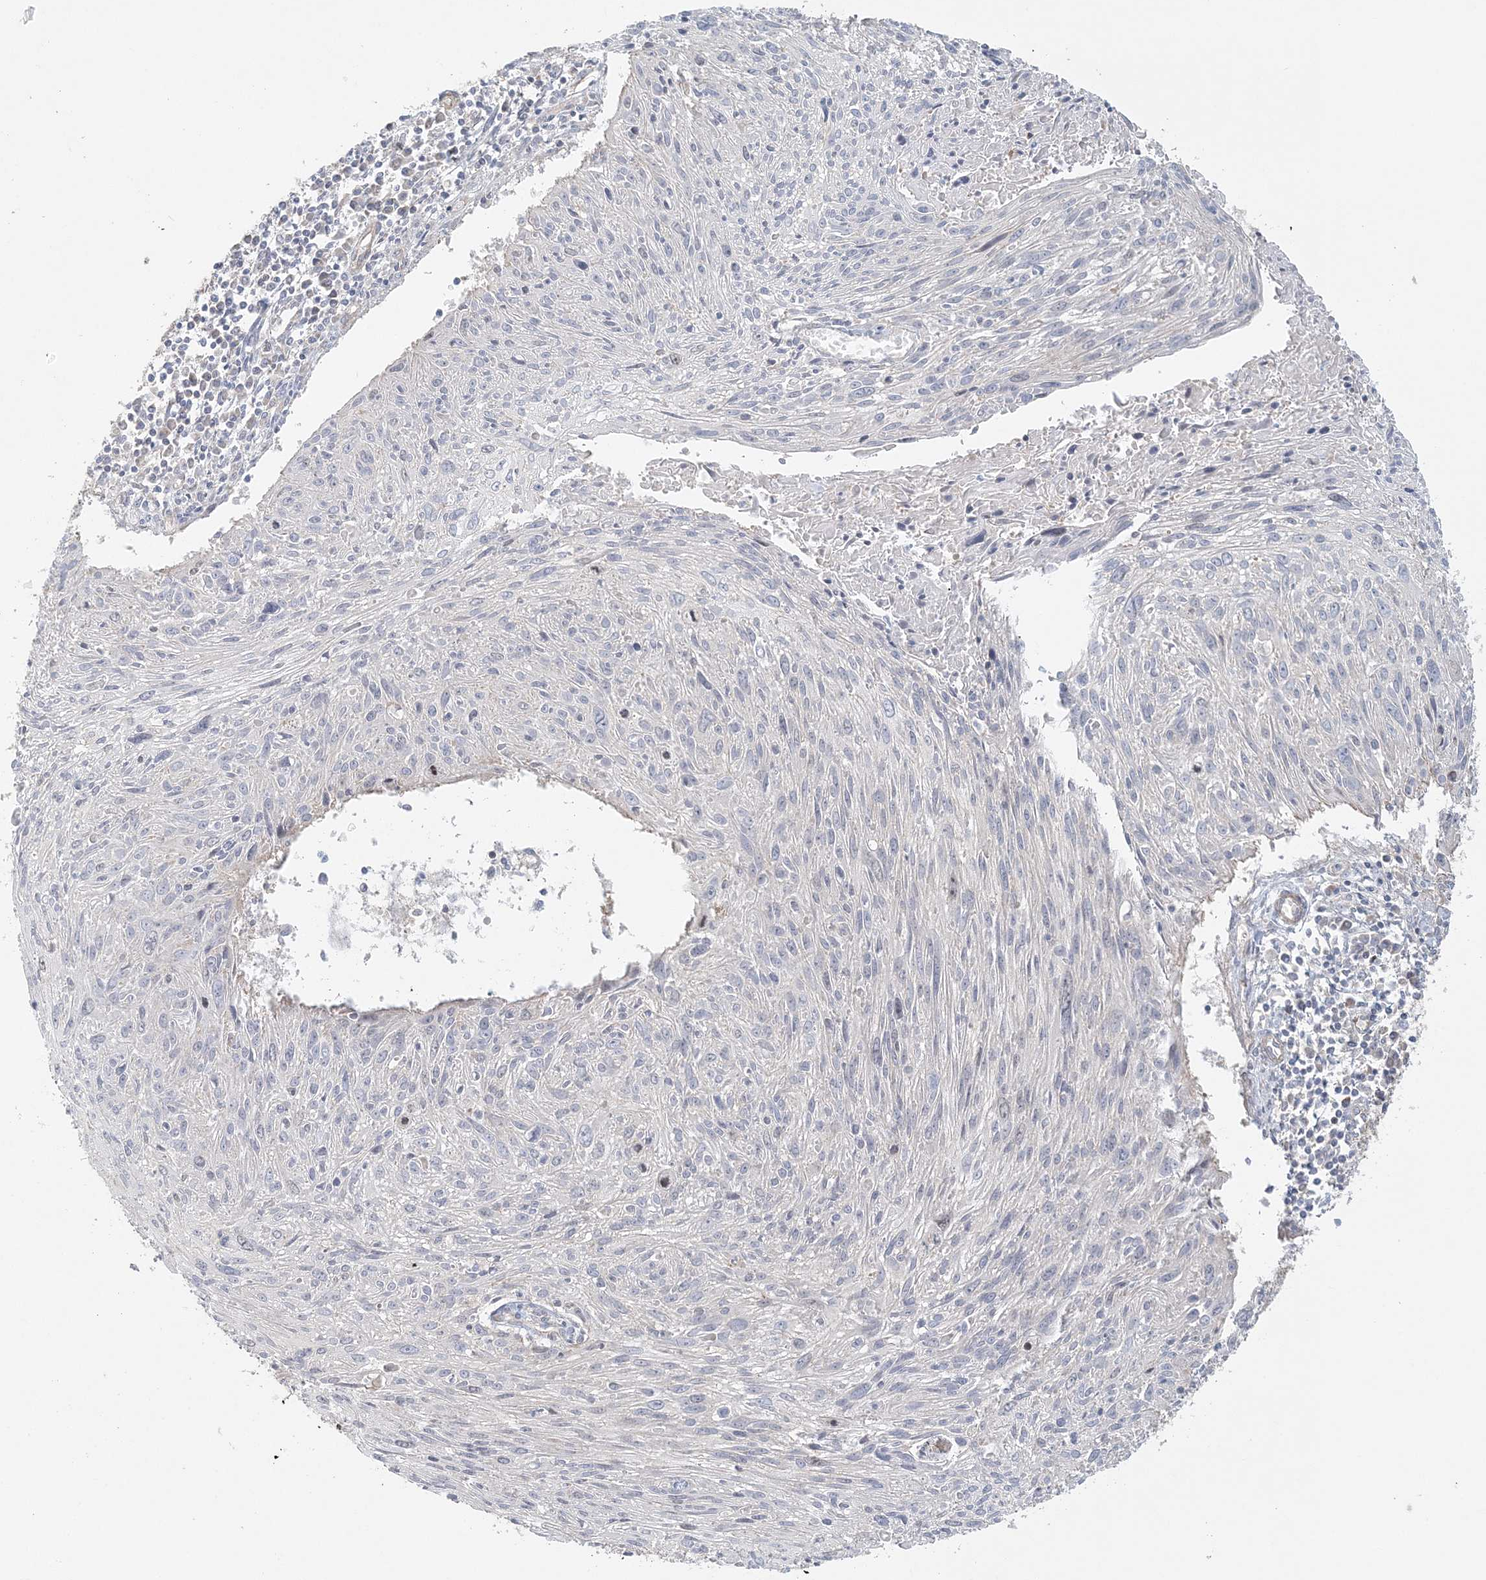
{"staining": {"intensity": "negative", "quantity": "none", "location": "none"}, "tissue": "cervical cancer", "cell_type": "Tumor cells", "image_type": "cancer", "snomed": [{"axis": "morphology", "description": "Squamous cell carcinoma, NOS"}, {"axis": "topography", "description": "Cervix"}], "caption": "Immunohistochemistry (IHC) of human cervical cancer (squamous cell carcinoma) displays no expression in tumor cells.", "gene": "KIAA0232", "patient": {"sex": "female", "age": 51}}